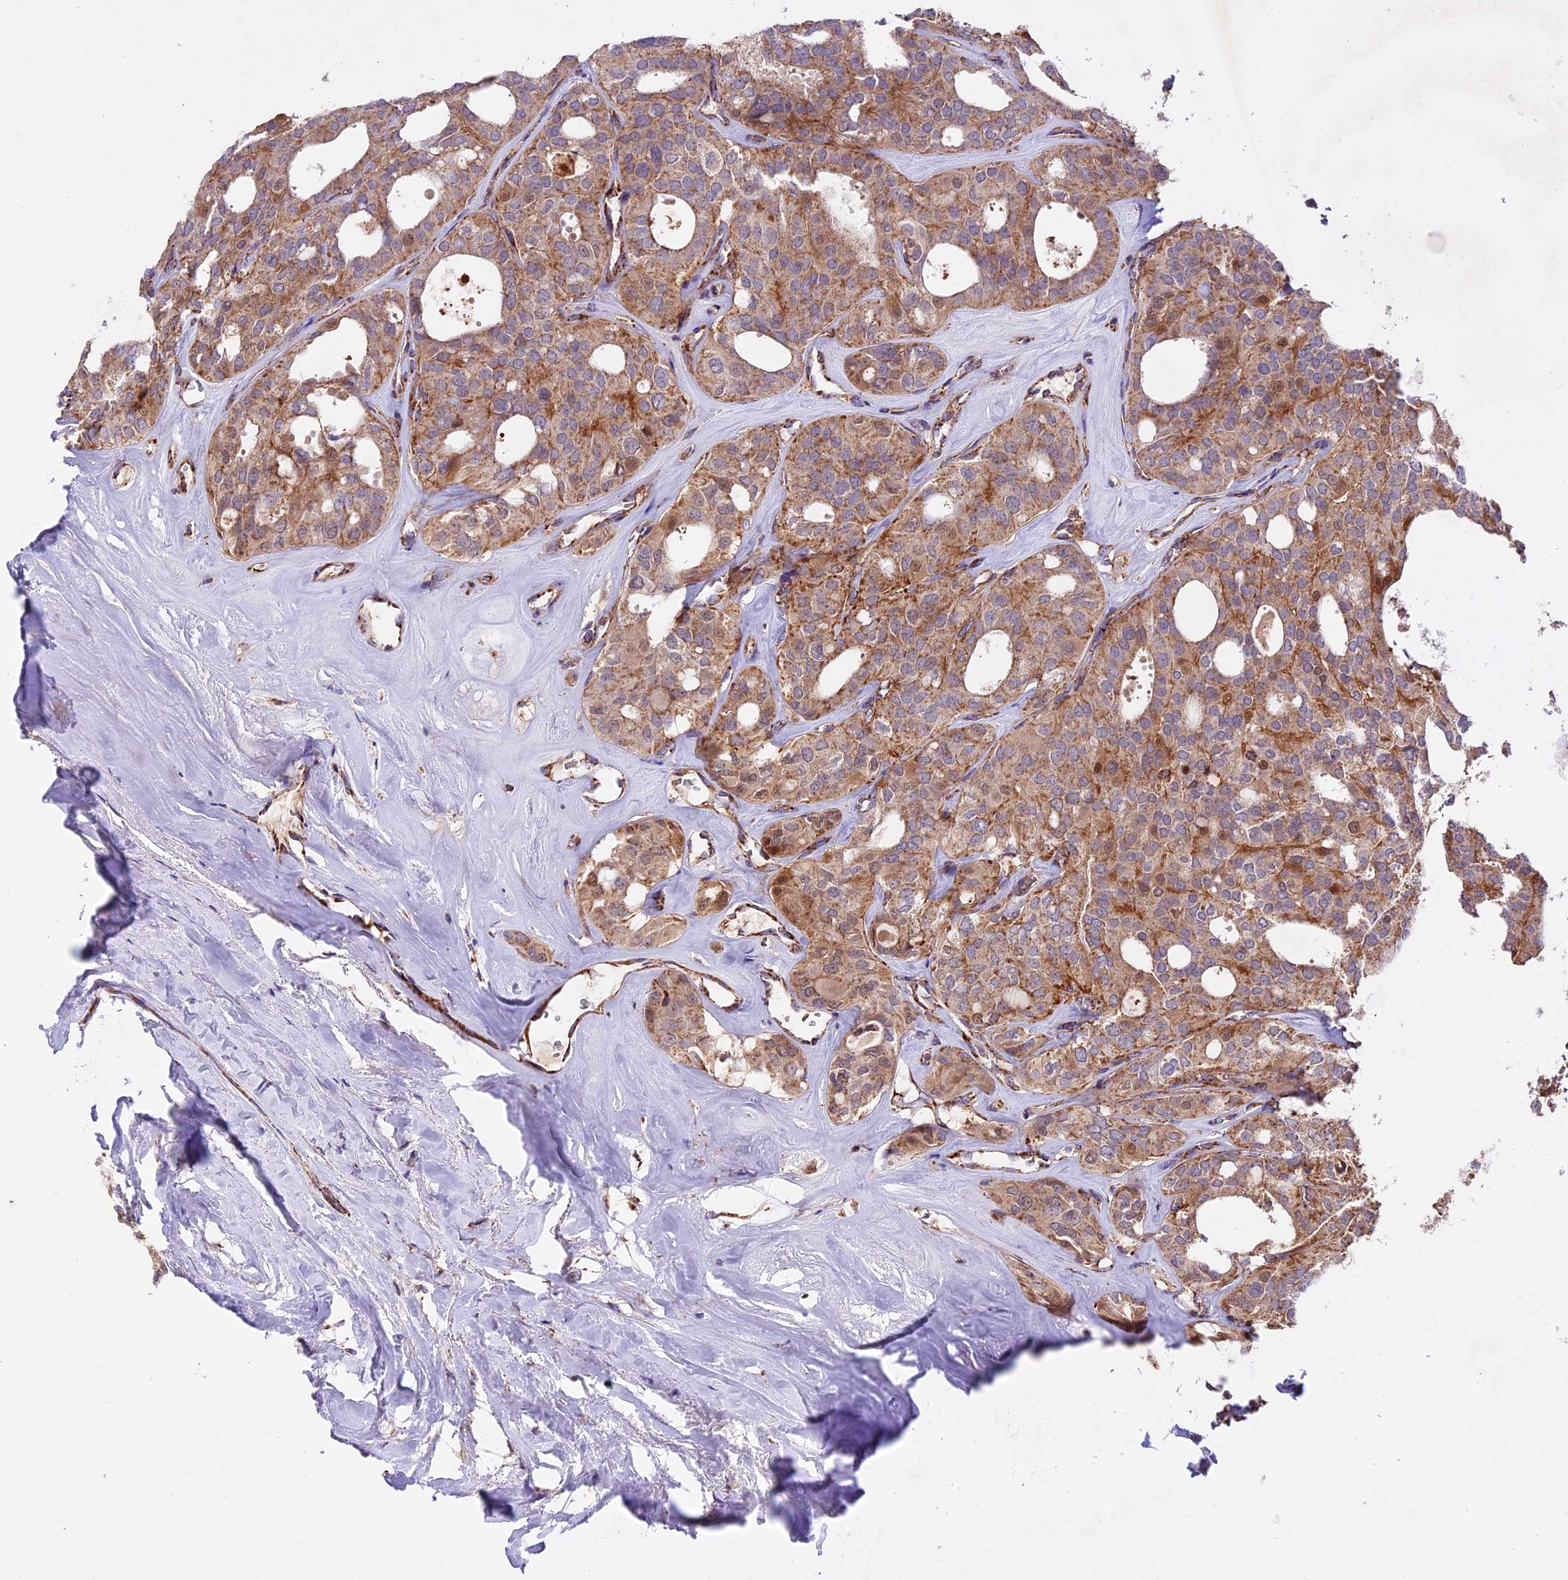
{"staining": {"intensity": "moderate", "quantity": ">75%", "location": "cytoplasmic/membranous"}, "tissue": "thyroid cancer", "cell_type": "Tumor cells", "image_type": "cancer", "snomed": [{"axis": "morphology", "description": "Follicular adenoma carcinoma, NOS"}, {"axis": "topography", "description": "Thyroid gland"}], "caption": "Follicular adenoma carcinoma (thyroid) stained for a protein exhibits moderate cytoplasmic/membranous positivity in tumor cells.", "gene": "NDUFA8", "patient": {"sex": "male", "age": 75}}